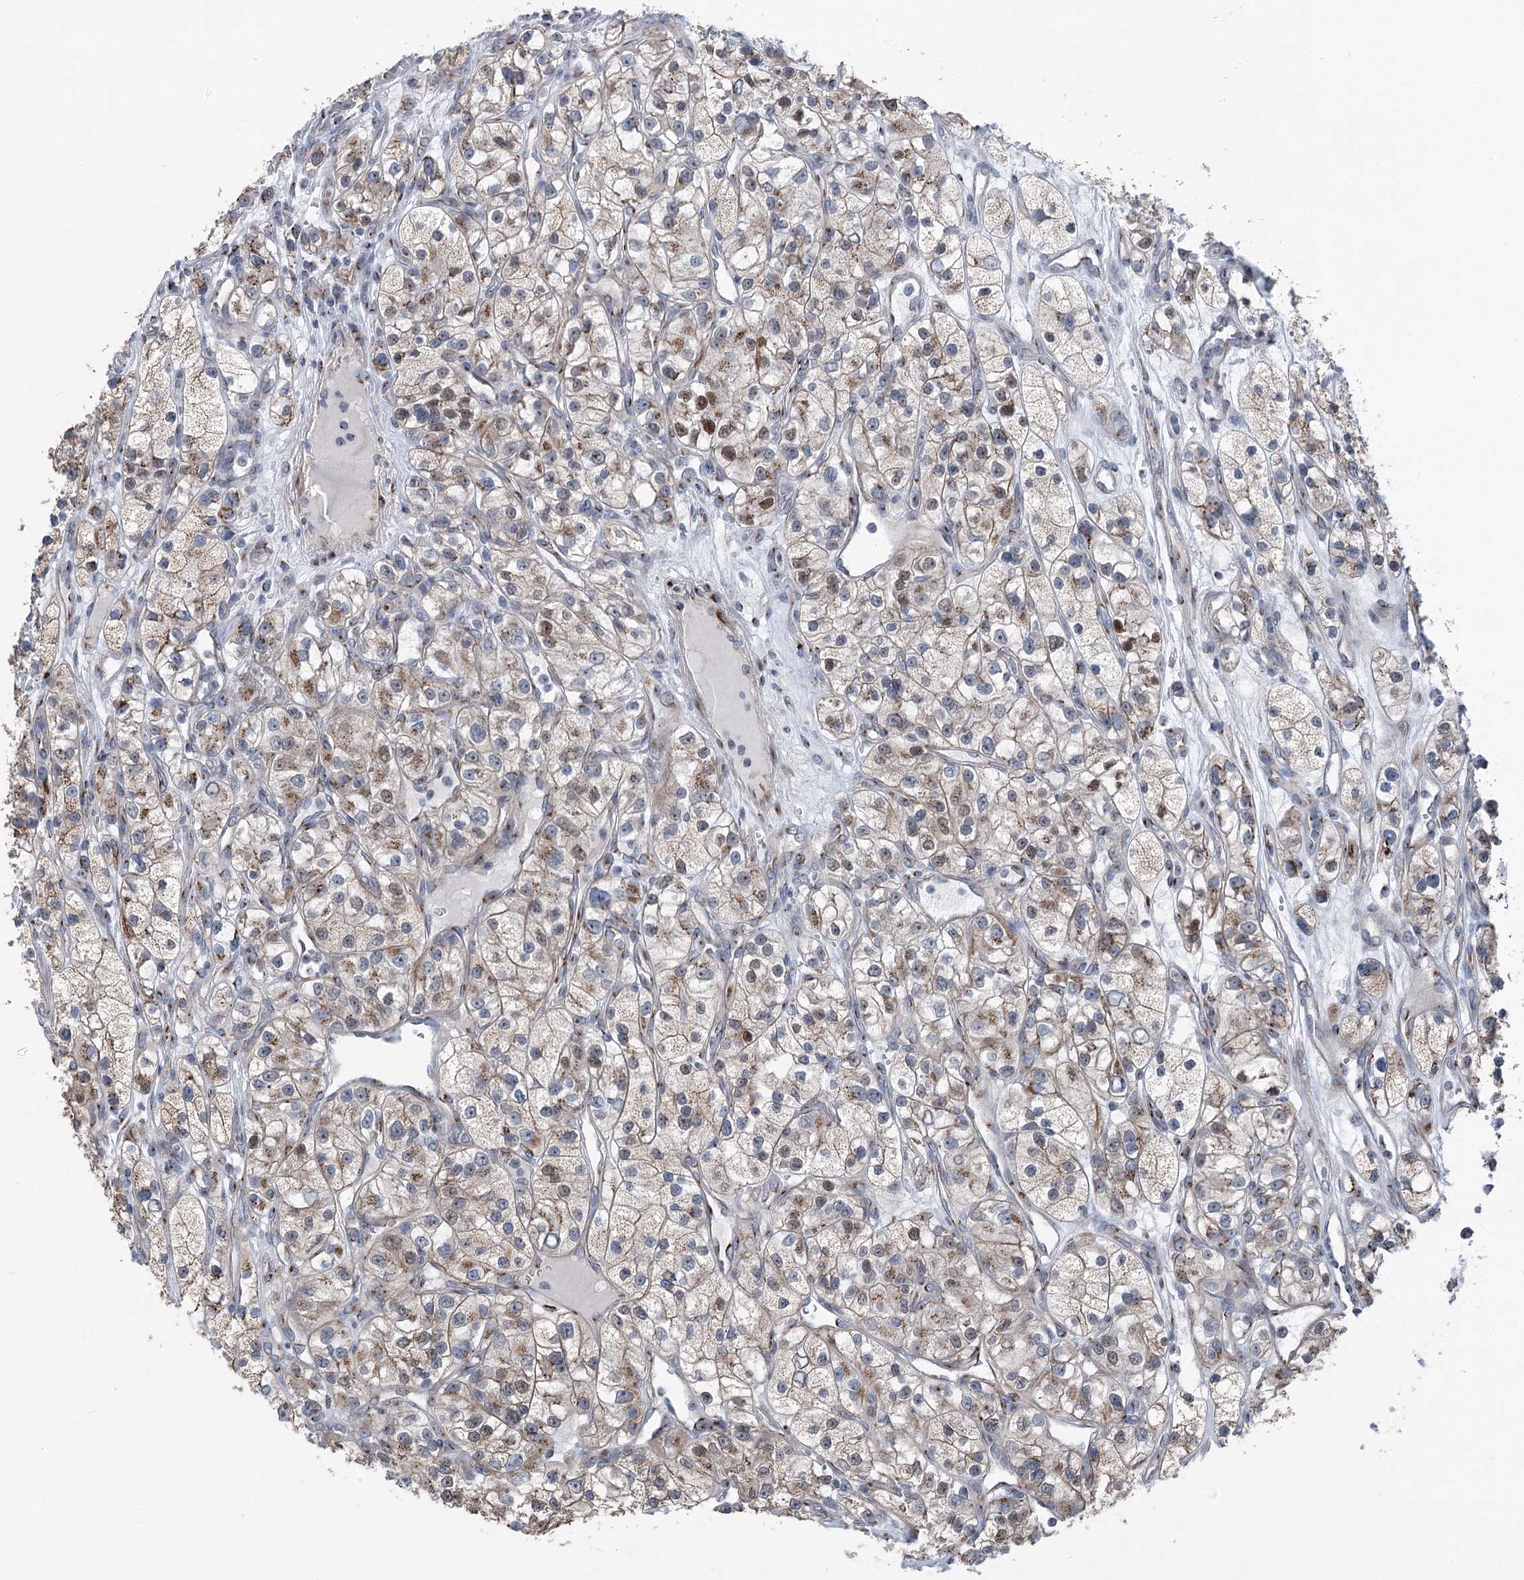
{"staining": {"intensity": "weak", "quantity": "25%-75%", "location": "cytoplasmic/membranous"}, "tissue": "renal cancer", "cell_type": "Tumor cells", "image_type": "cancer", "snomed": [{"axis": "morphology", "description": "Adenocarcinoma, NOS"}, {"axis": "topography", "description": "Kidney"}], "caption": "Renal cancer was stained to show a protein in brown. There is low levels of weak cytoplasmic/membranous staining in approximately 25%-75% of tumor cells. The staining was performed using DAB (3,3'-diaminobenzidine) to visualize the protein expression in brown, while the nuclei were stained in blue with hematoxylin (Magnification: 20x).", "gene": "ITIH5", "patient": {"sex": "female", "age": 57}}